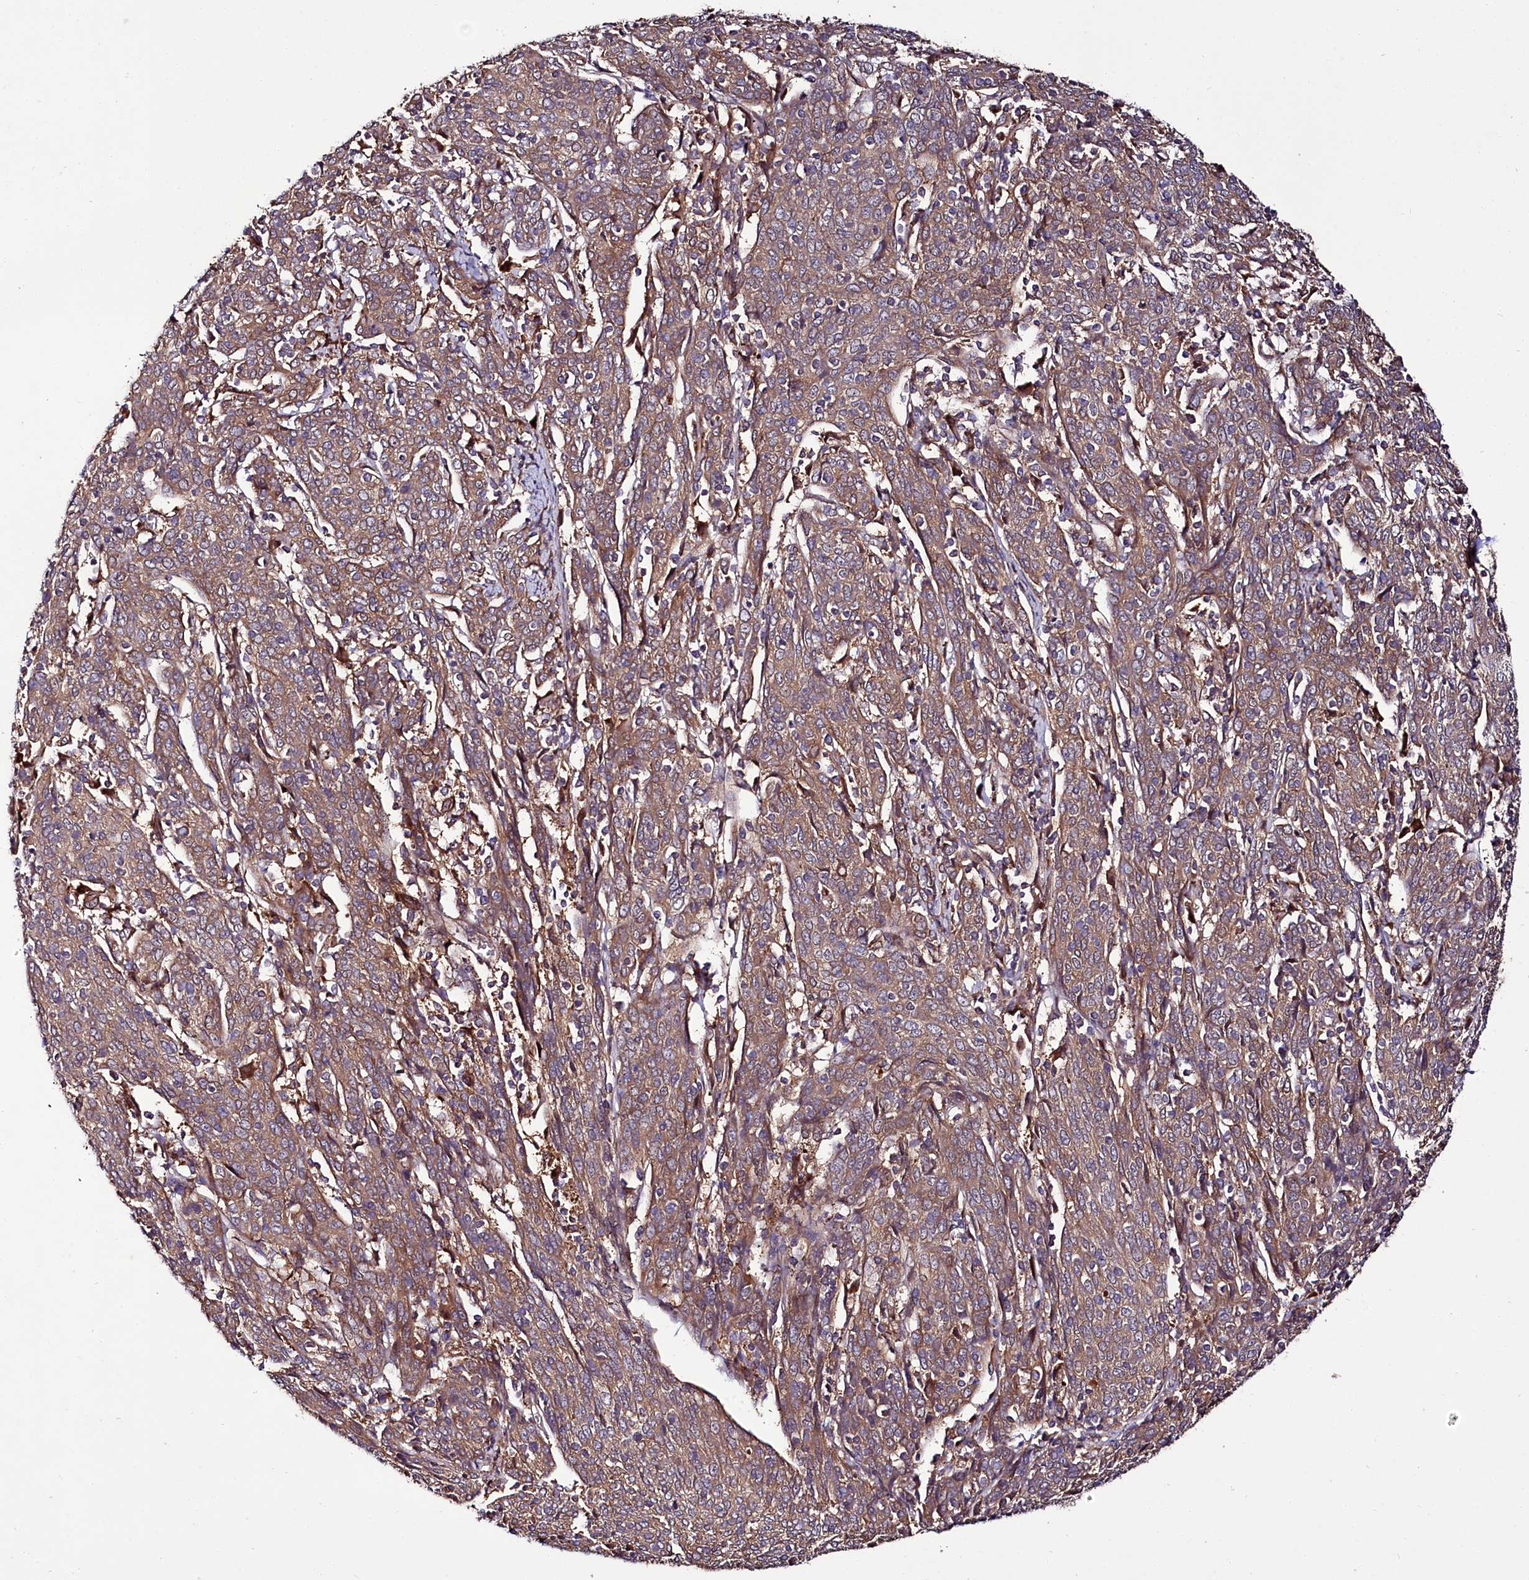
{"staining": {"intensity": "moderate", "quantity": ">75%", "location": "cytoplasmic/membranous"}, "tissue": "cervical cancer", "cell_type": "Tumor cells", "image_type": "cancer", "snomed": [{"axis": "morphology", "description": "Squamous cell carcinoma, NOS"}, {"axis": "topography", "description": "Cervix"}], "caption": "Moderate cytoplasmic/membranous positivity for a protein is seen in approximately >75% of tumor cells of cervical cancer using immunohistochemistry (IHC).", "gene": "NAA25", "patient": {"sex": "female", "age": 67}}